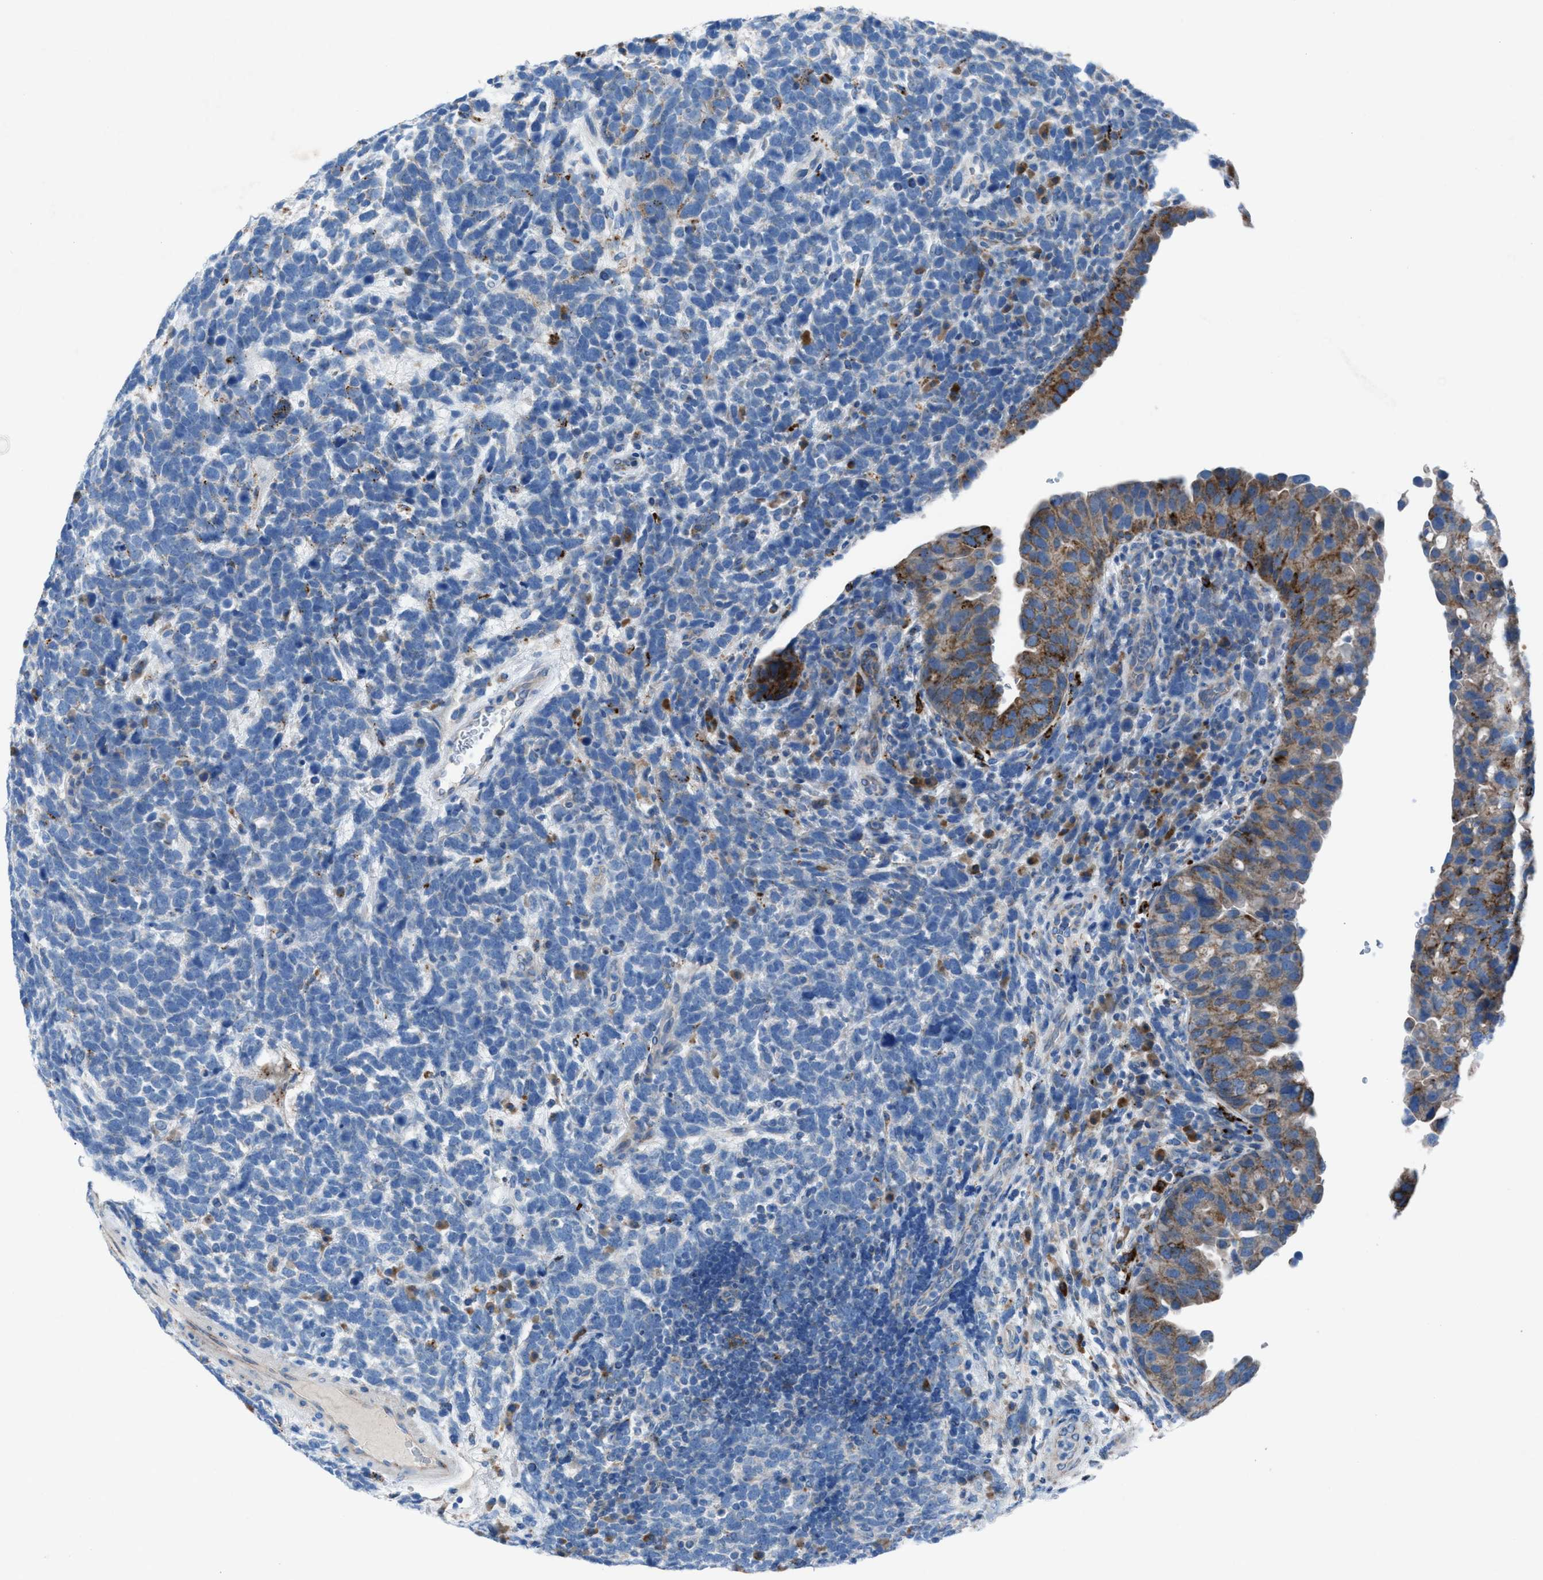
{"staining": {"intensity": "negative", "quantity": "none", "location": "none"}, "tissue": "urothelial cancer", "cell_type": "Tumor cells", "image_type": "cancer", "snomed": [{"axis": "morphology", "description": "Urothelial carcinoma, High grade"}, {"axis": "topography", "description": "Urinary bladder"}], "caption": "Immunohistochemical staining of human urothelial carcinoma (high-grade) exhibits no significant staining in tumor cells.", "gene": "CD1B", "patient": {"sex": "female", "age": 82}}